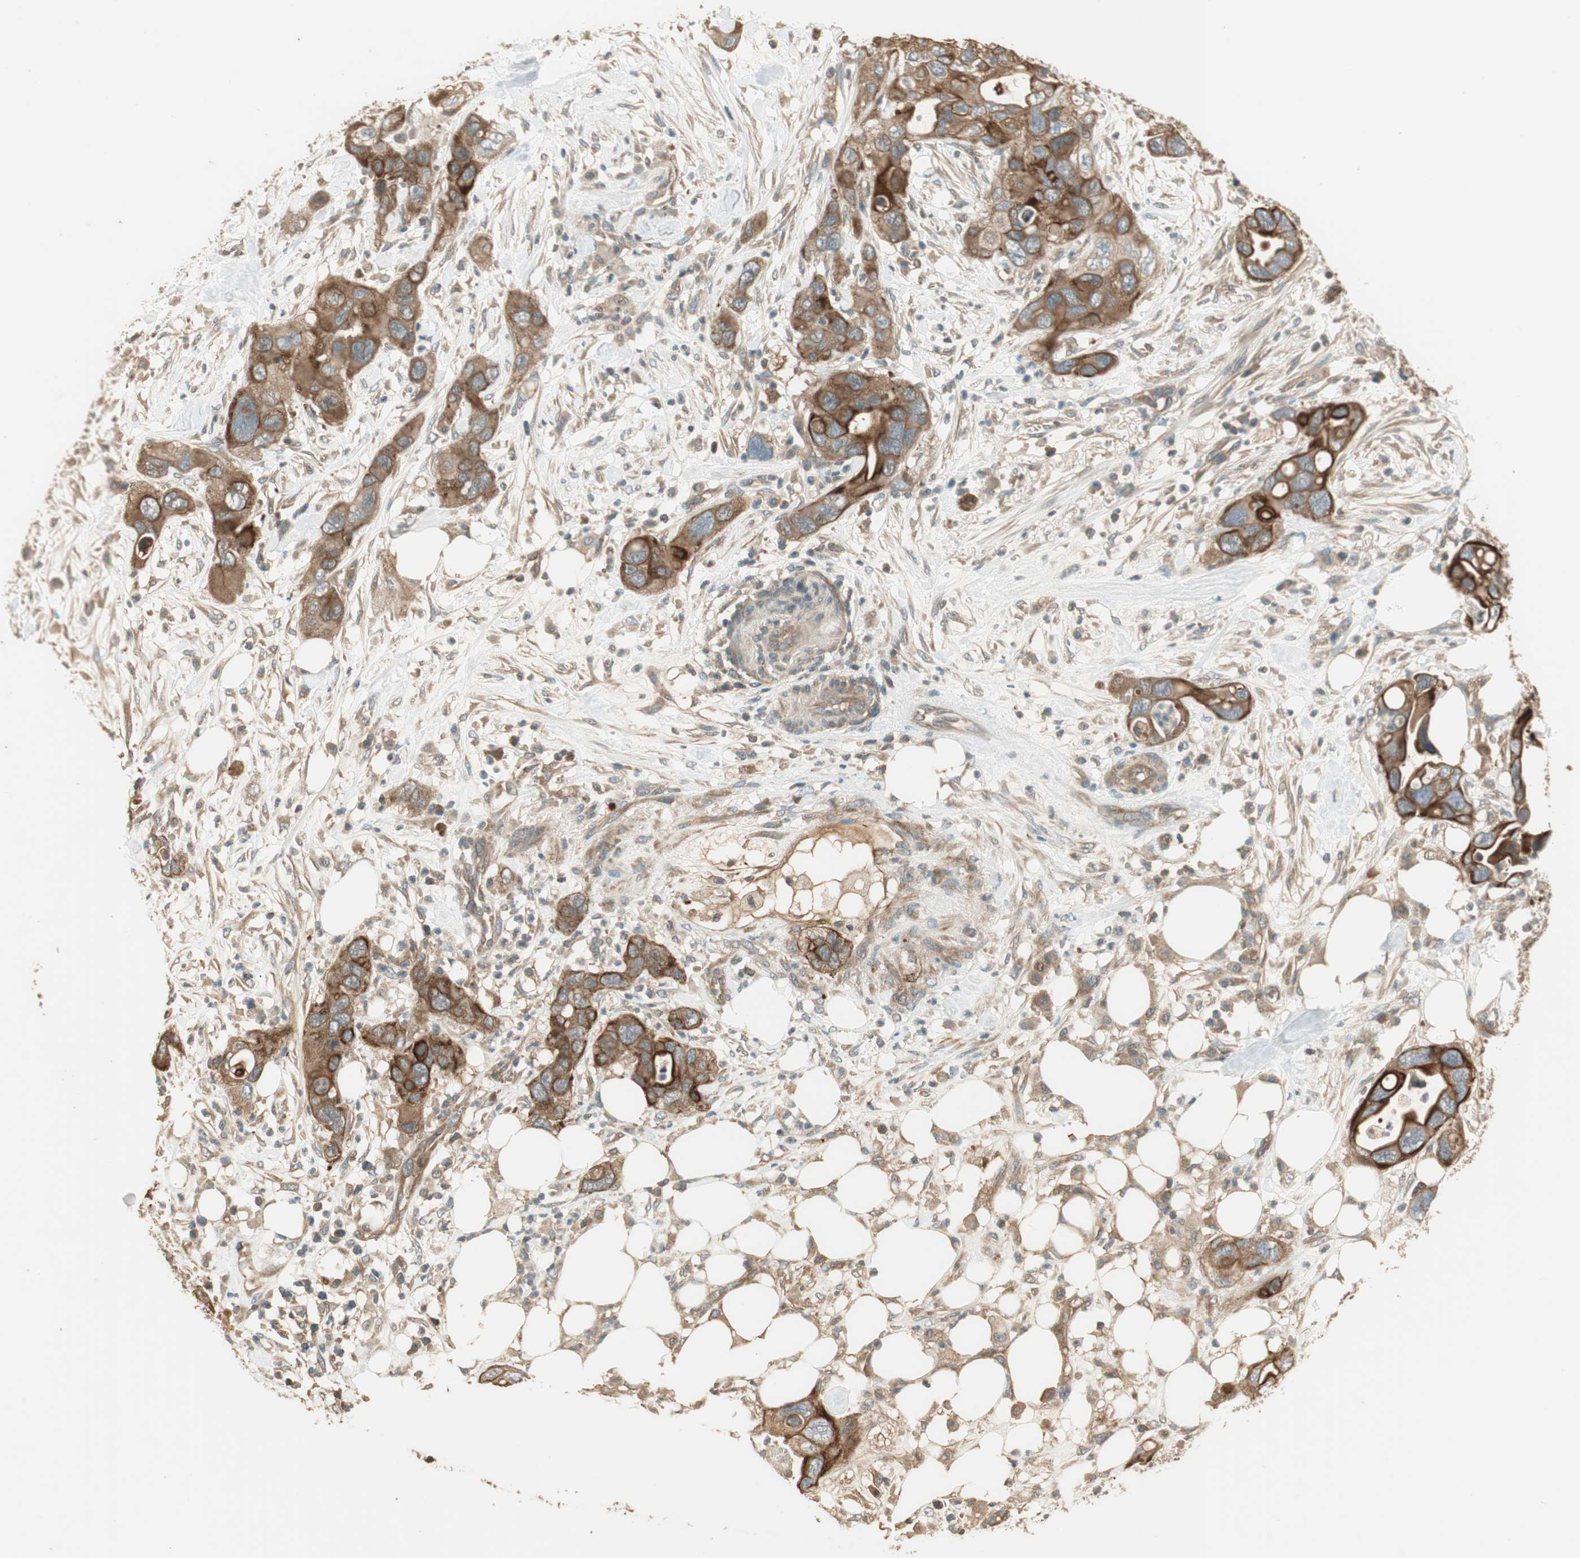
{"staining": {"intensity": "strong", "quantity": ">75%", "location": "cytoplasmic/membranous"}, "tissue": "pancreatic cancer", "cell_type": "Tumor cells", "image_type": "cancer", "snomed": [{"axis": "morphology", "description": "Adenocarcinoma, NOS"}, {"axis": "topography", "description": "Pancreas"}], "caption": "Brown immunohistochemical staining in human pancreatic adenocarcinoma exhibits strong cytoplasmic/membranous positivity in about >75% of tumor cells.", "gene": "PFDN5", "patient": {"sex": "female", "age": 71}}